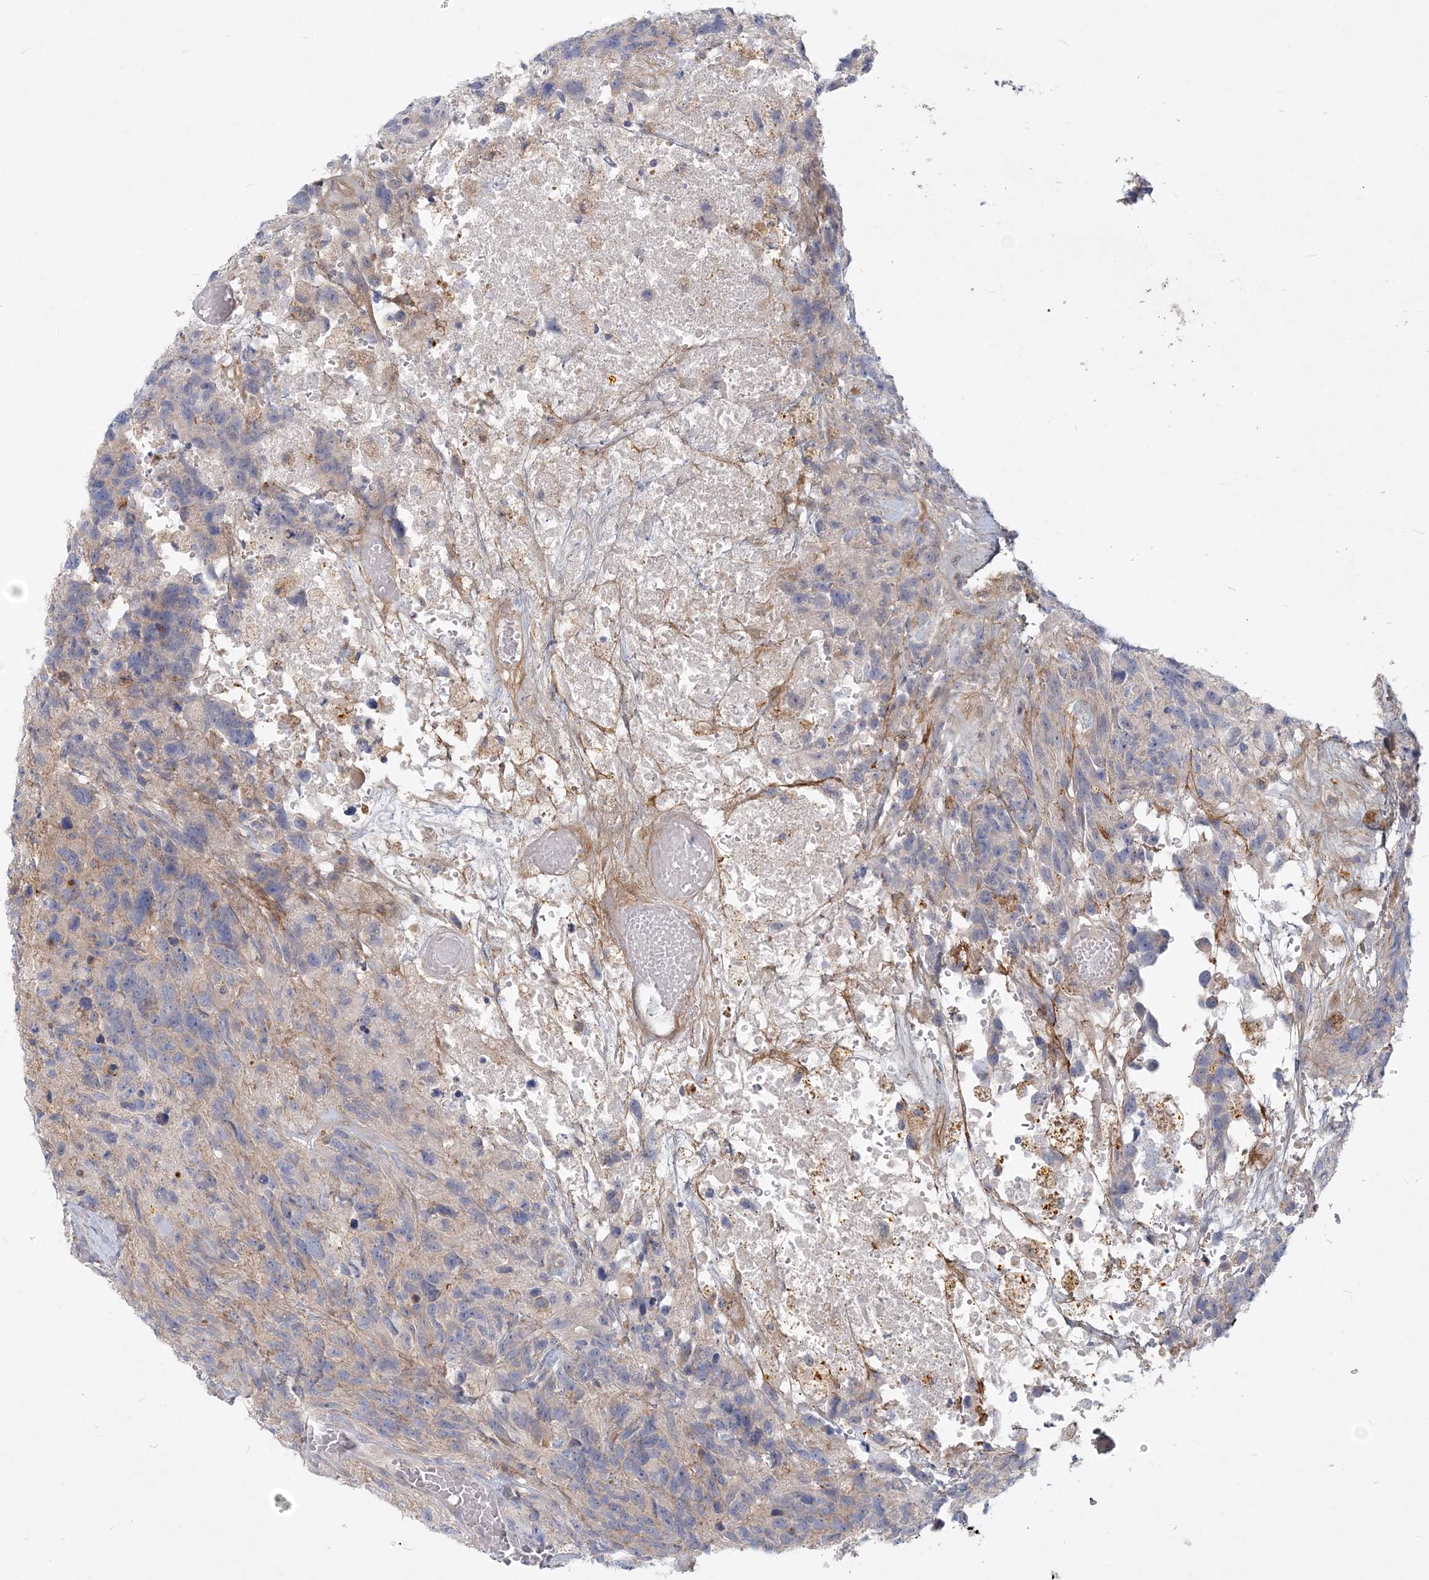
{"staining": {"intensity": "weak", "quantity": "<25%", "location": "cytoplasmic/membranous"}, "tissue": "glioma", "cell_type": "Tumor cells", "image_type": "cancer", "snomed": [{"axis": "morphology", "description": "Glioma, malignant, High grade"}, {"axis": "topography", "description": "Brain"}], "caption": "This image is of malignant glioma (high-grade) stained with immunohistochemistry to label a protein in brown with the nuclei are counter-stained blue. There is no expression in tumor cells.", "gene": "GMPPA", "patient": {"sex": "male", "age": 69}}